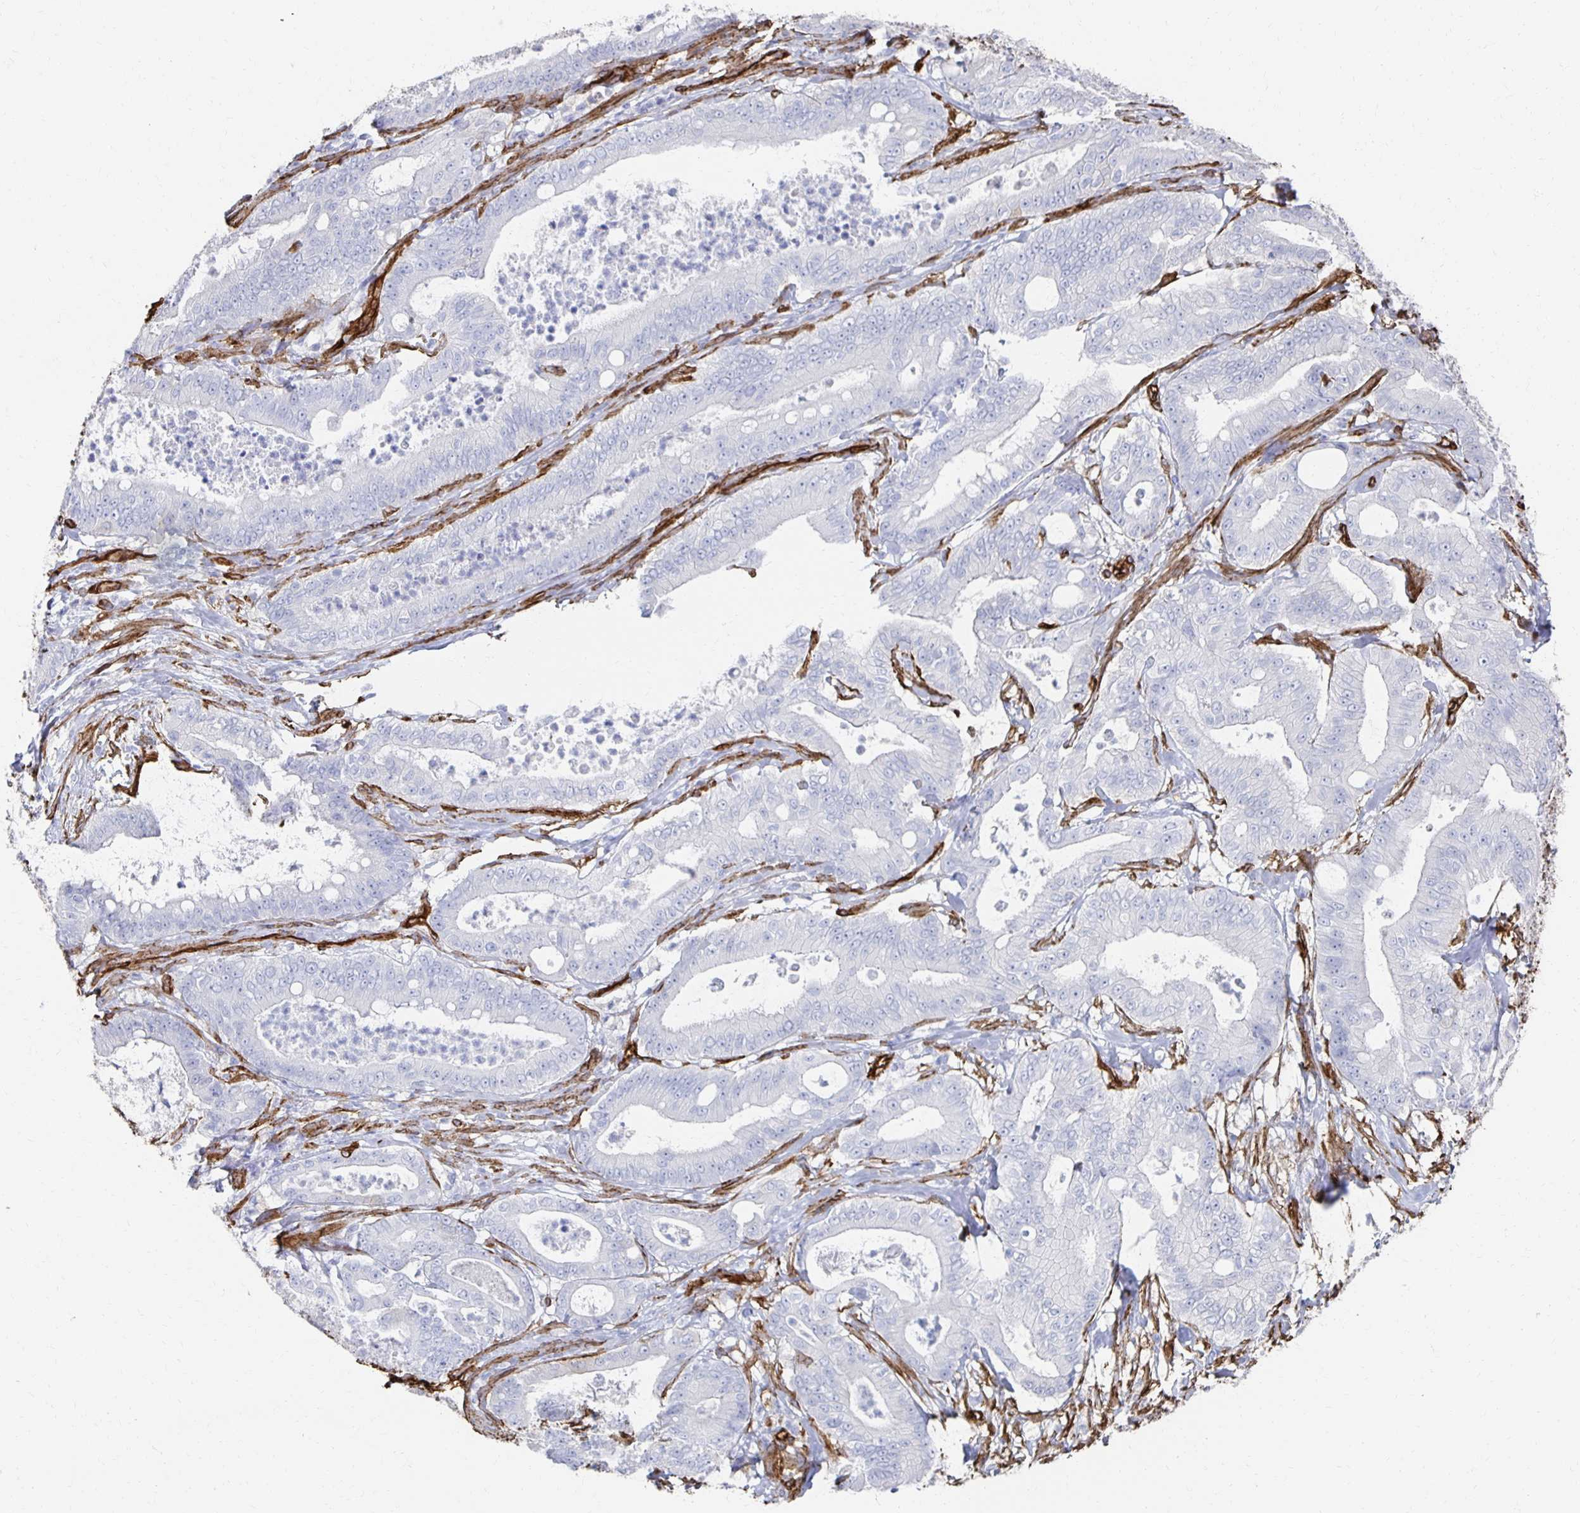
{"staining": {"intensity": "negative", "quantity": "none", "location": "none"}, "tissue": "pancreatic cancer", "cell_type": "Tumor cells", "image_type": "cancer", "snomed": [{"axis": "morphology", "description": "Adenocarcinoma, NOS"}, {"axis": "topography", "description": "Pancreas"}], "caption": "This image is of pancreatic adenocarcinoma stained with immunohistochemistry (IHC) to label a protein in brown with the nuclei are counter-stained blue. There is no positivity in tumor cells.", "gene": "VIPR2", "patient": {"sex": "male", "age": 71}}